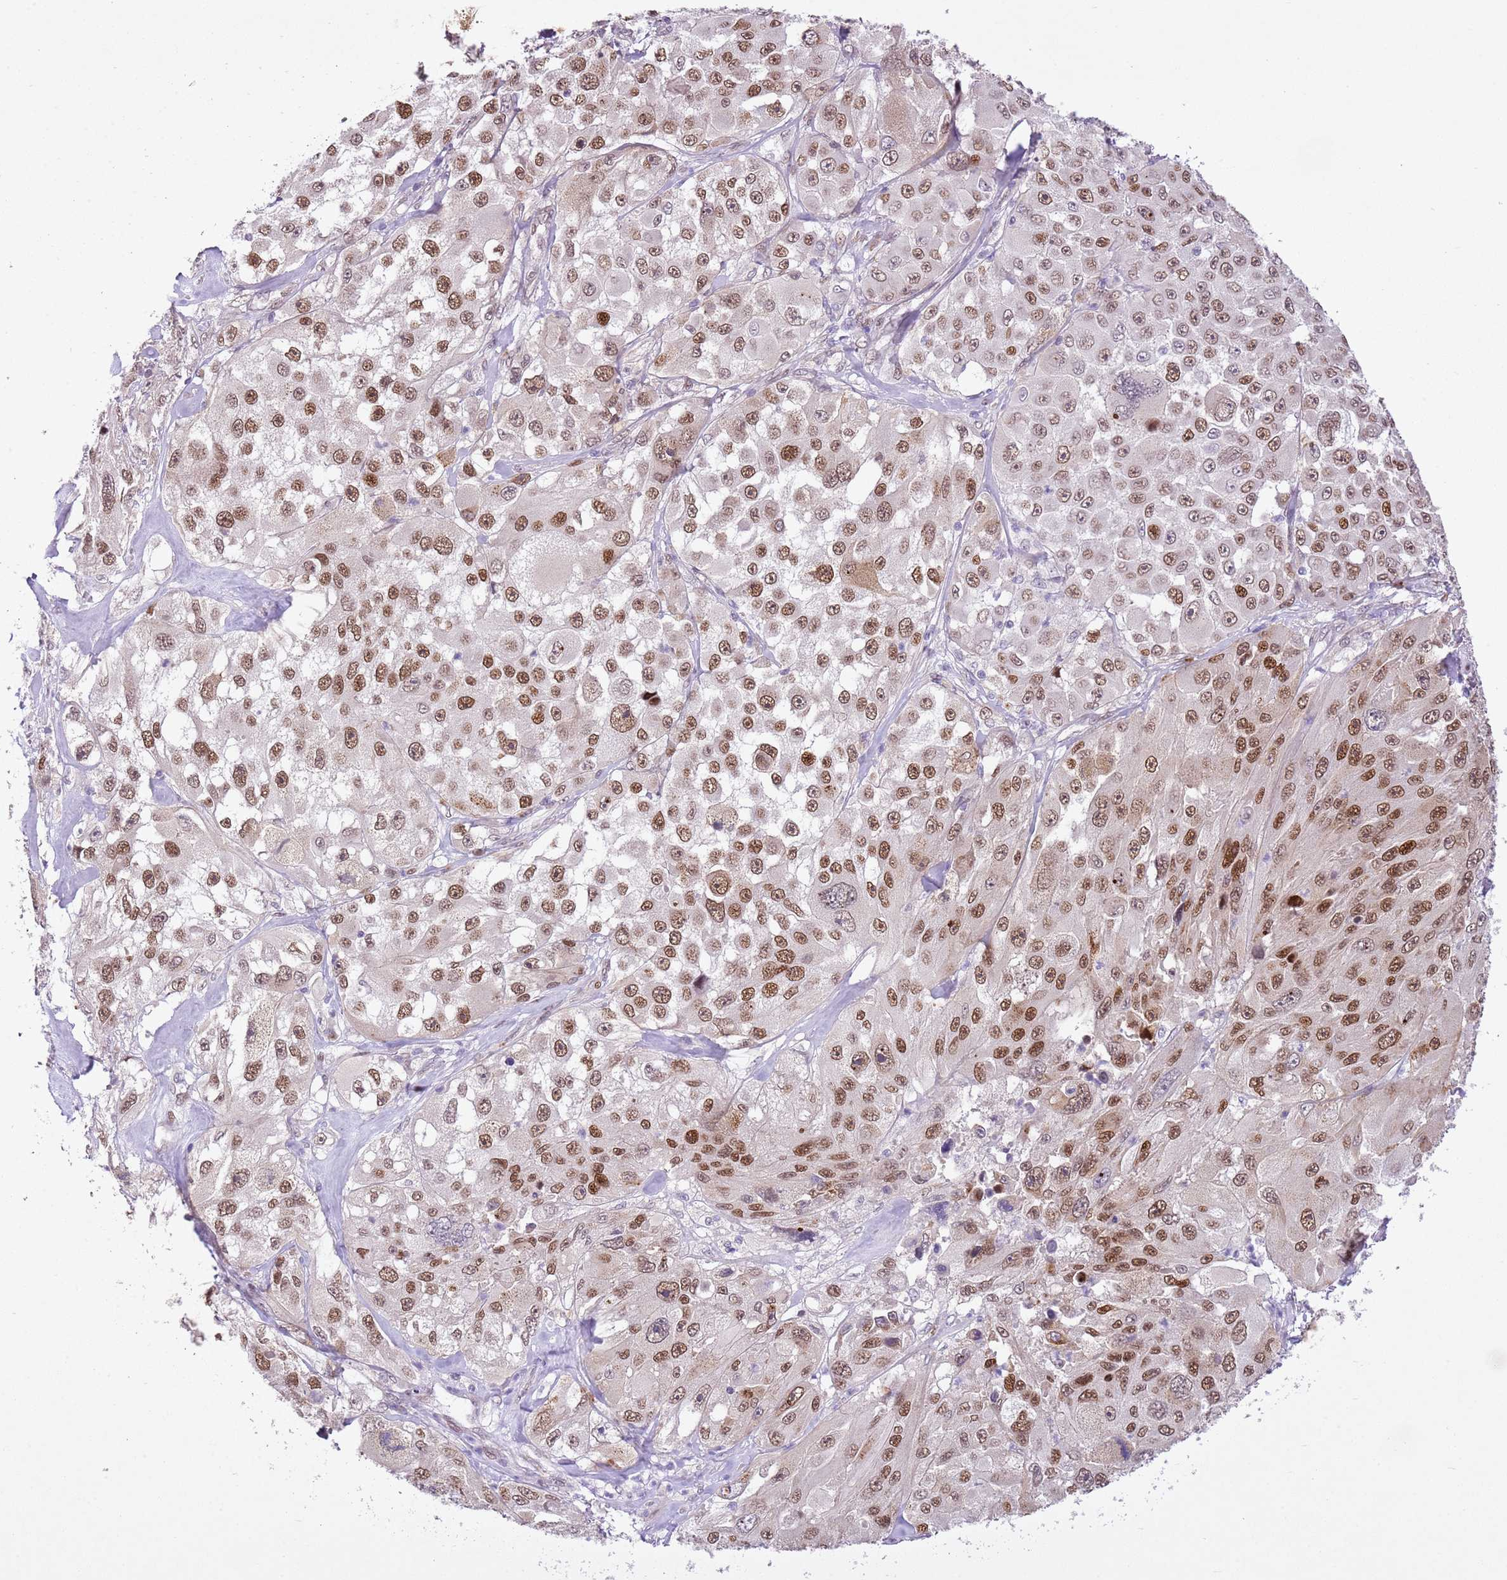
{"staining": {"intensity": "strong", "quantity": ">75%", "location": "nuclear"}, "tissue": "melanoma", "cell_type": "Tumor cells", "image_type": "cancer", "snomed": [{"axis": "morphology", "description": "Malignant melanoma, Metastatic site"}, {"axis": "topography", "description": "Lymph node"}], "caption": "DAB (3,3'-diaminobenzidine) immunohistochemical staining of melanoma reveals strong nuclear protein expression in about >75% of tumor cells.", "gene": "NACC2", "patient": {"sex": "male", "age": 62}}